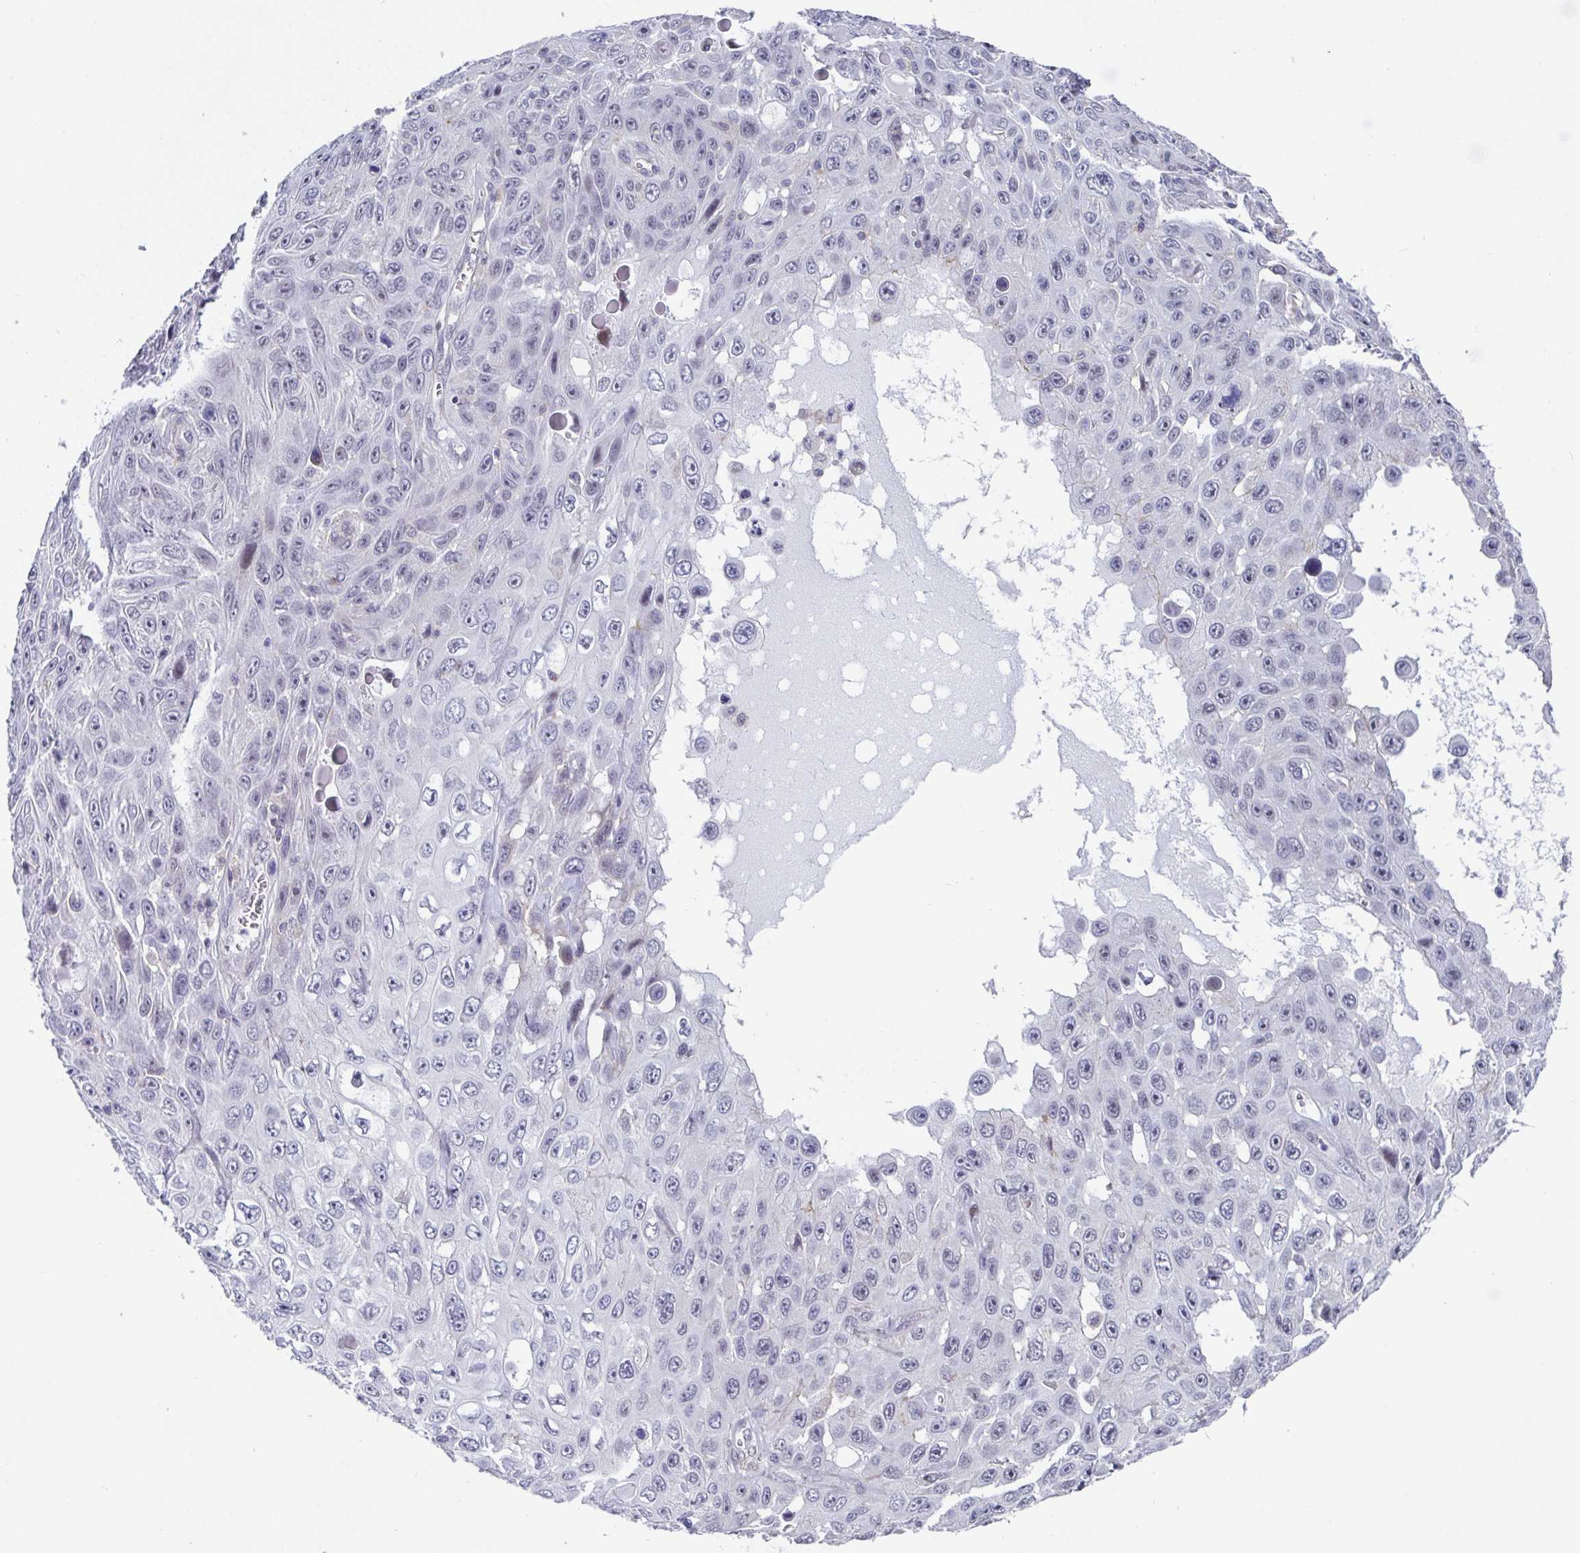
{"staining": {"intensity": "negative", "quantity": "none", "location": "none"}, "tissue": "skin cancer", "cell_type": "Tumor cells", "image_type": "cancer", "snomed": [{"axis": "morphology", "description": "Squamous cell carcinoma, NOS"}, {"axis": "topography", "description": "Skin"}], "caption": "This photomicrograph is of skin cancer (squamous cell carcinoma) stained with immunohistochemistry (IHC) to label a protein in brown with the nuclei are counter-stained blue. There is no positivity in tumor cells.", "gene": "WDR72", "patient": {"sex": "male", "age": 82}}